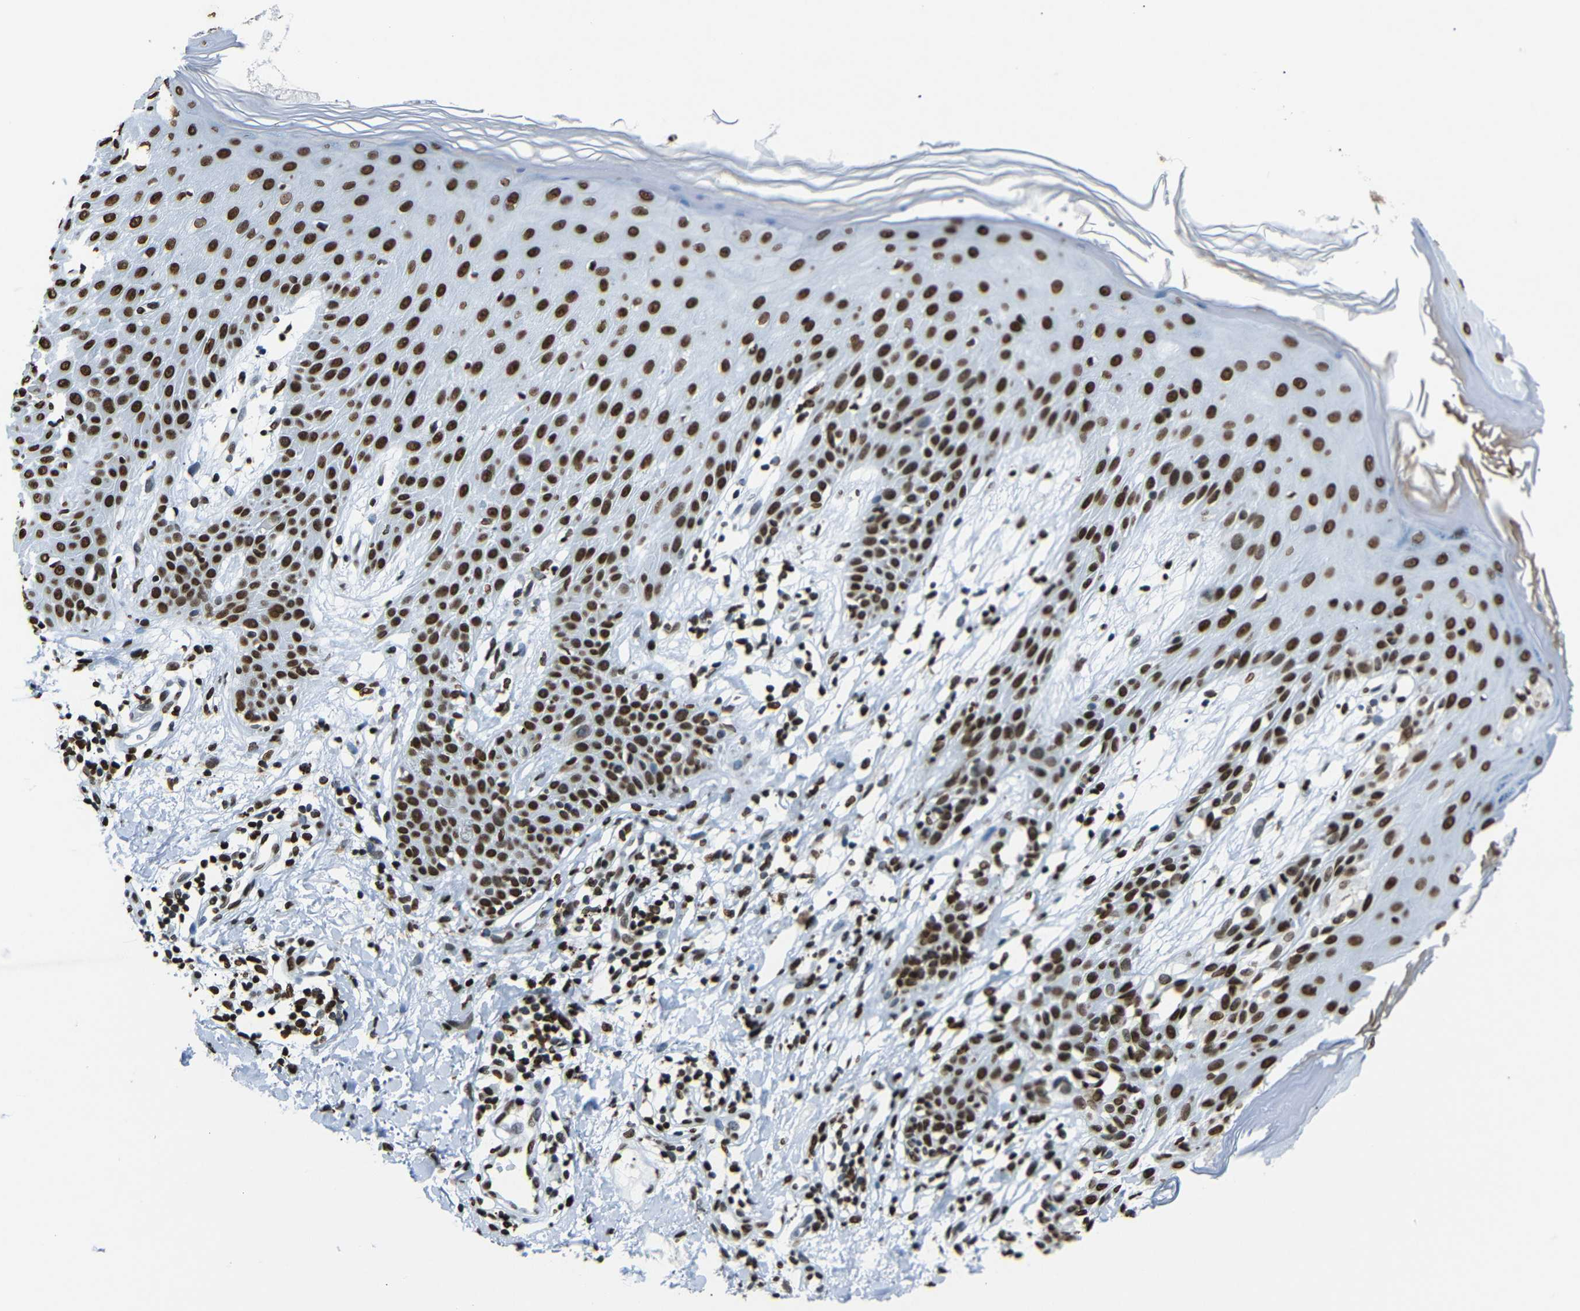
{"staining": {"intensity": "strong", "quantity": ">75%", "location": "nuclear"}, "tissue": "melanoma", "cell_type": "Tumor cells", "image_type": "cancer", "snomed": [{"axis": "morphology", "description": "Malignant melanoma, NOS"}, {"axis": "topography", "description": "Skin"}], "caption": "The immunohistochemical stain labels strong nuclear expression in tumor cells of malignant melanoma tissue.", "gene": "HMGN1", "patient": {"sex": "female", "age": 46}}